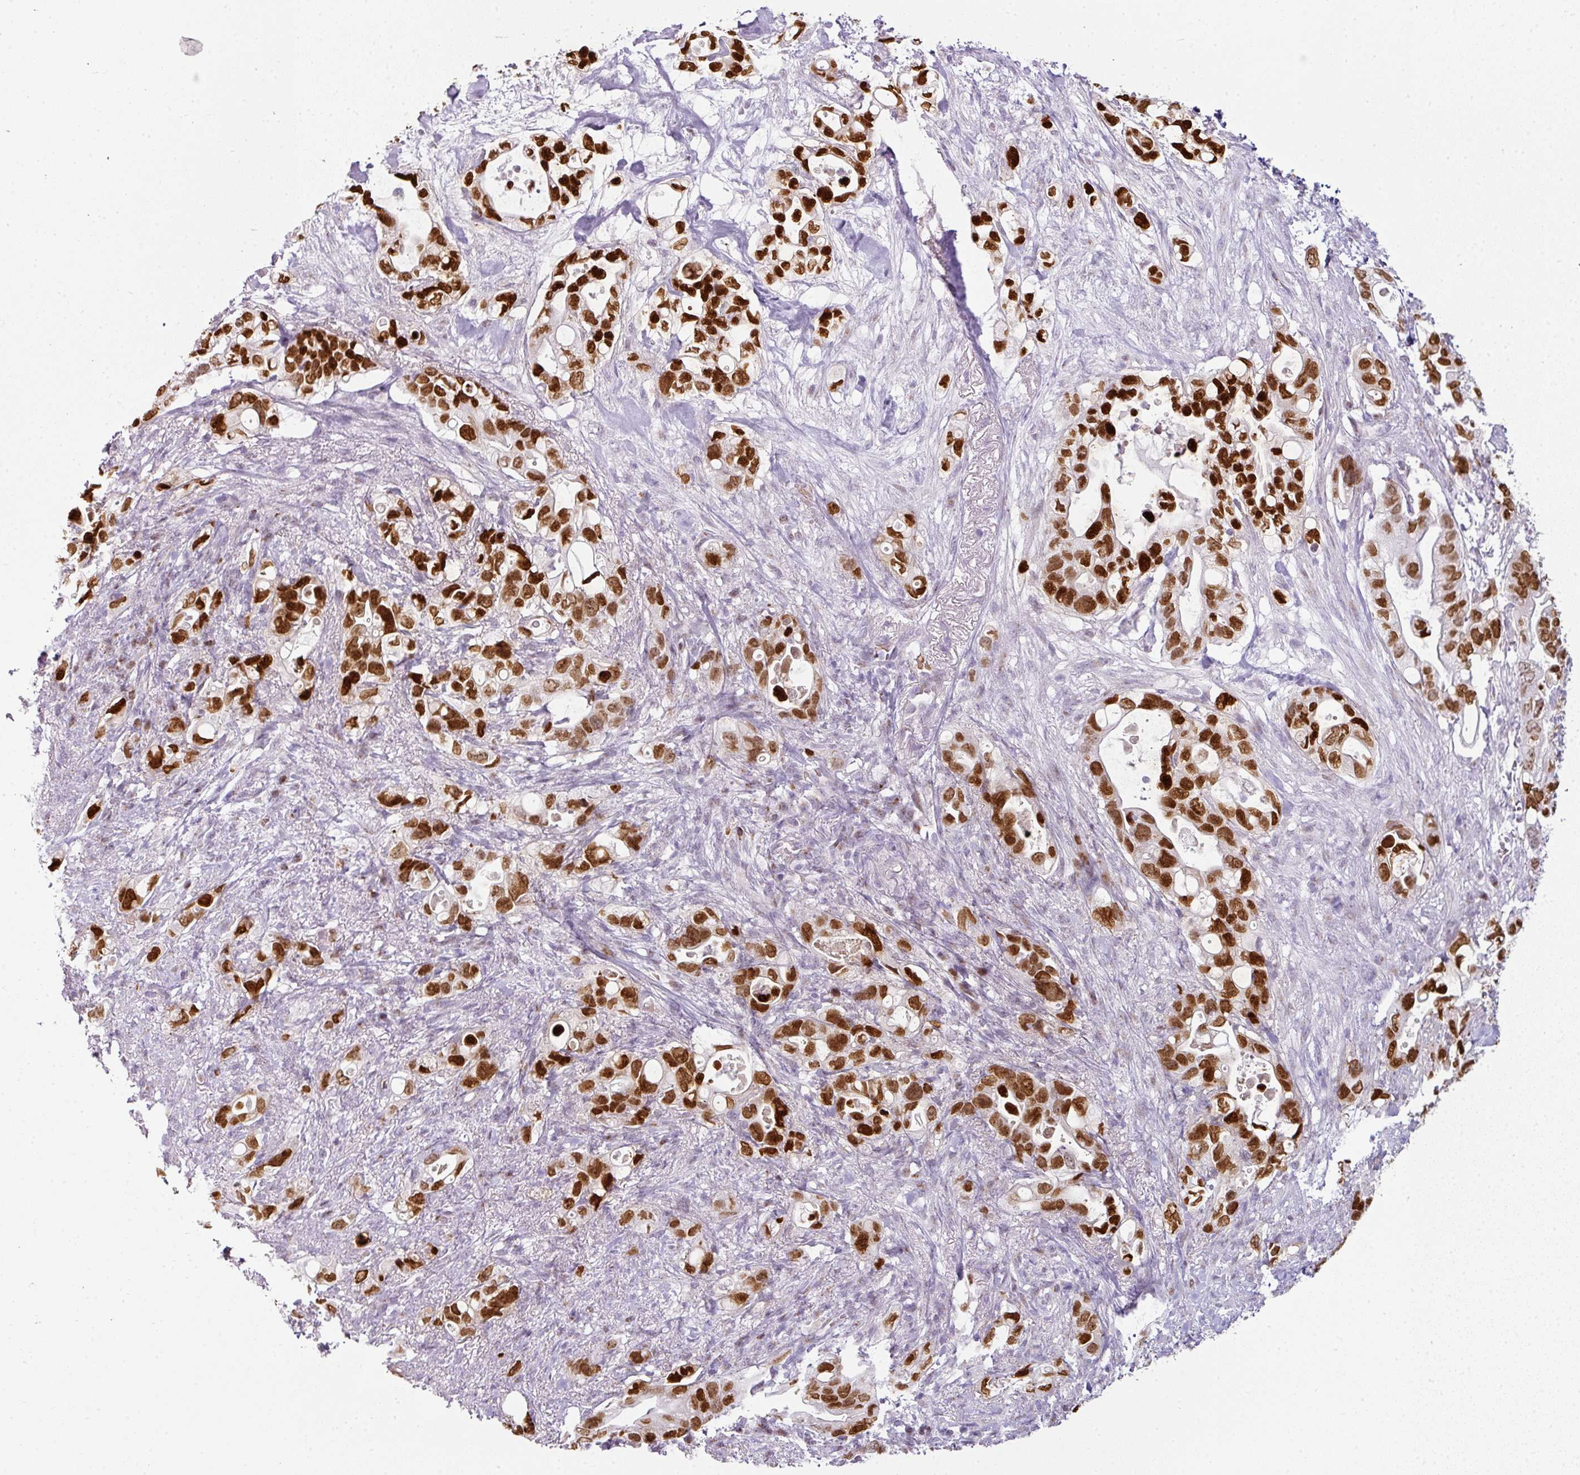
{"staining": {"intensity": "strong", "quantity": "25%-75%", "location": "nuclear"}, "tissue": "pancreatic cancer", "cell_type": "Tumor cells", "image_type": "cancer", "snomed": [{"axis": "morphology", "description": "Adenocarcinoma, NOS"}, {"axis": "topography", "description": "Pancreas"}], "caption": "The image exhibits immunohistochemical staining of pancreatic cancer (adenocarcinoma). There is strong nuclear positivity is seen in approximately 25%-75% of tumor cells. (DAB IHC with brightfield microscopy, high magnification).", "gene": "SYT8", "patient": {"sex": "female", "age": 72}}